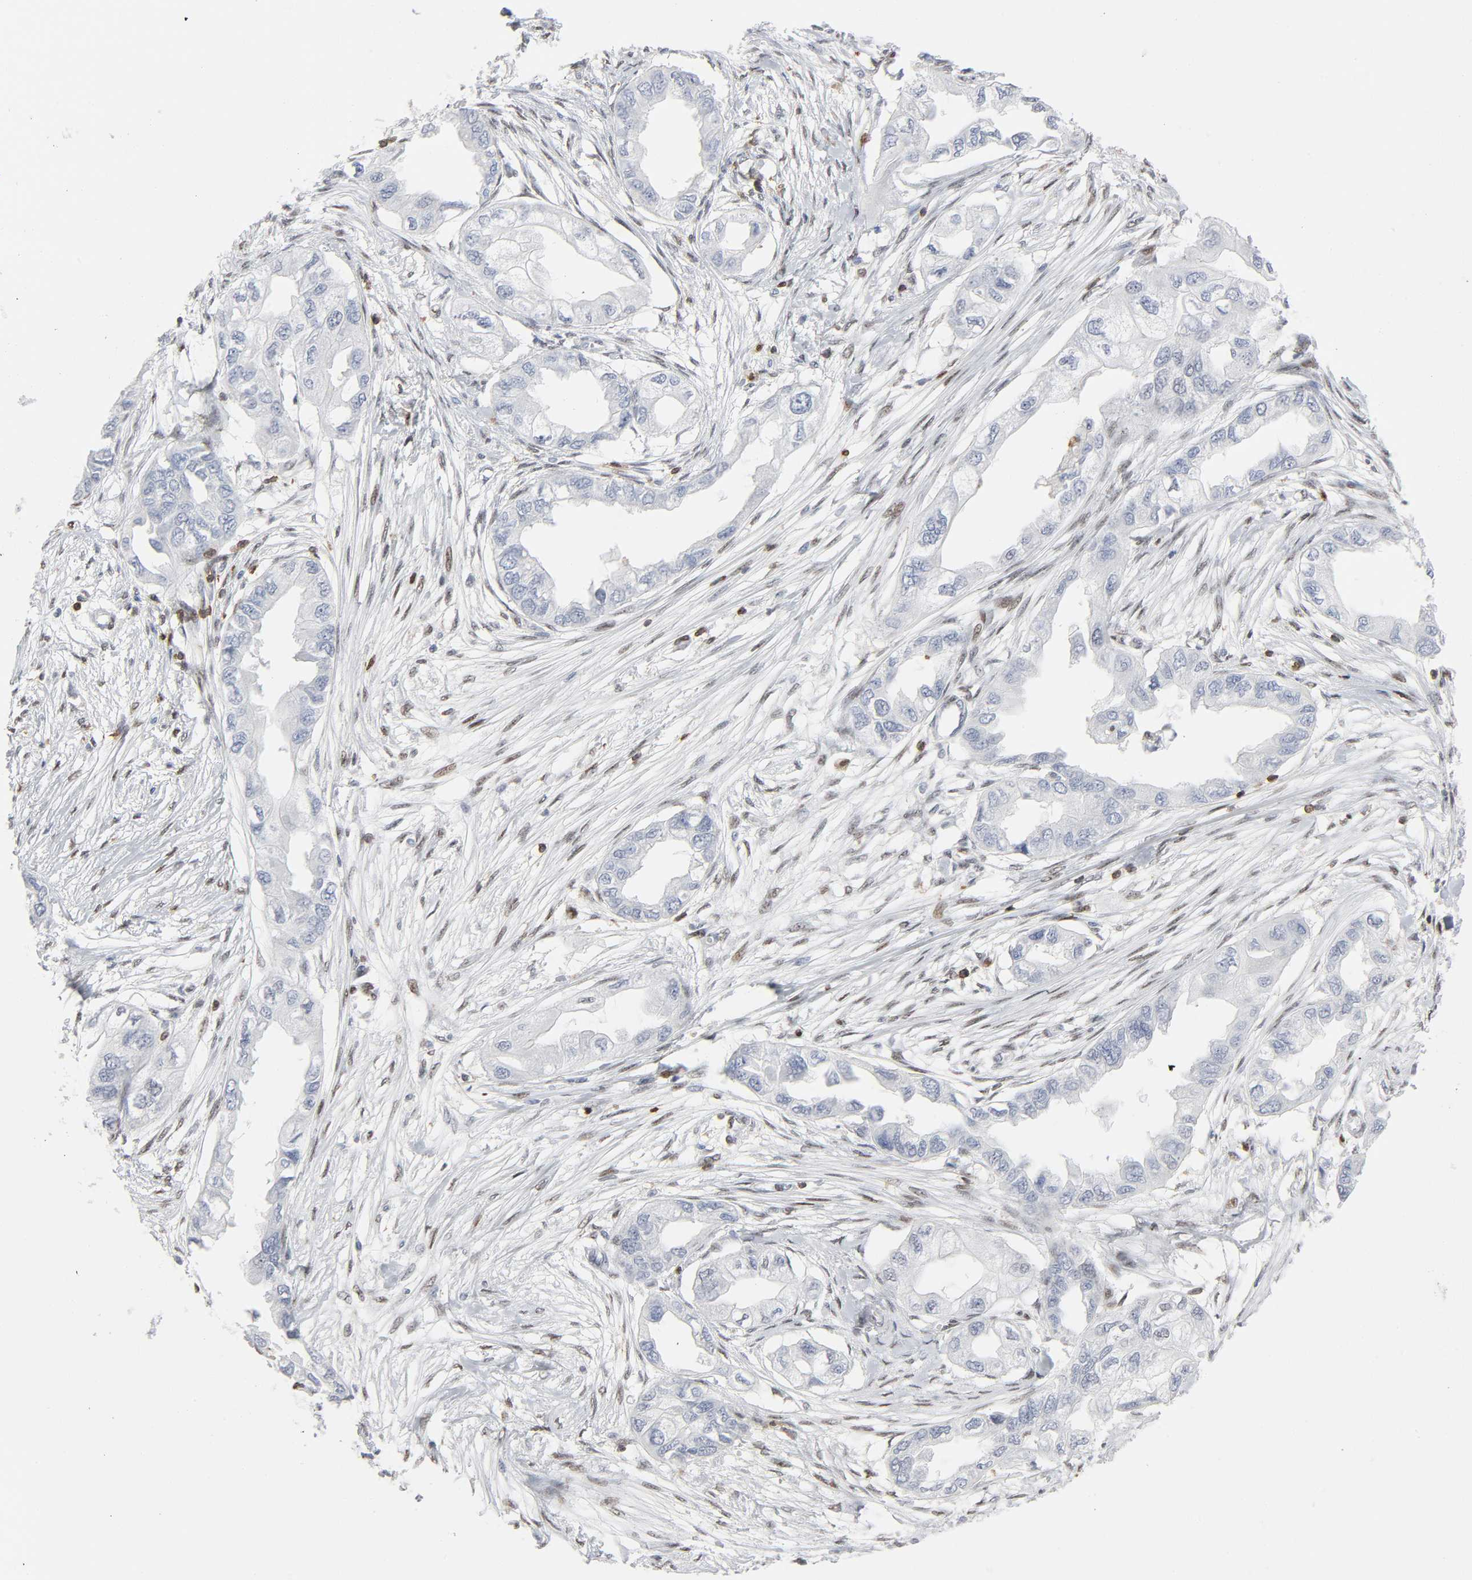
{"staining": {"intensity": "negative", "quantity": "none", "location": "none"}, "tissue": "endometrial cancer", "cell_type": "Tumor cells", "image_type": "cancer", "snomed": [{"axis": "morphology", "description": "Adenocarcinoma, NOS"}, {"axis": "topography", "description": "Endometrium"}], "caption": "IHC histopathology image of human adenocarcinoma (endometrial) stained for a protein (brown), which displays no expression in tumor cells. Brightfield microscopy of immunohistochemistry (IHC) stained with DAB (brown) and hematoxylin (blue), captured at high magnification.", "gene": "WAS", "patient": {"sex": "female", "age": 67}}